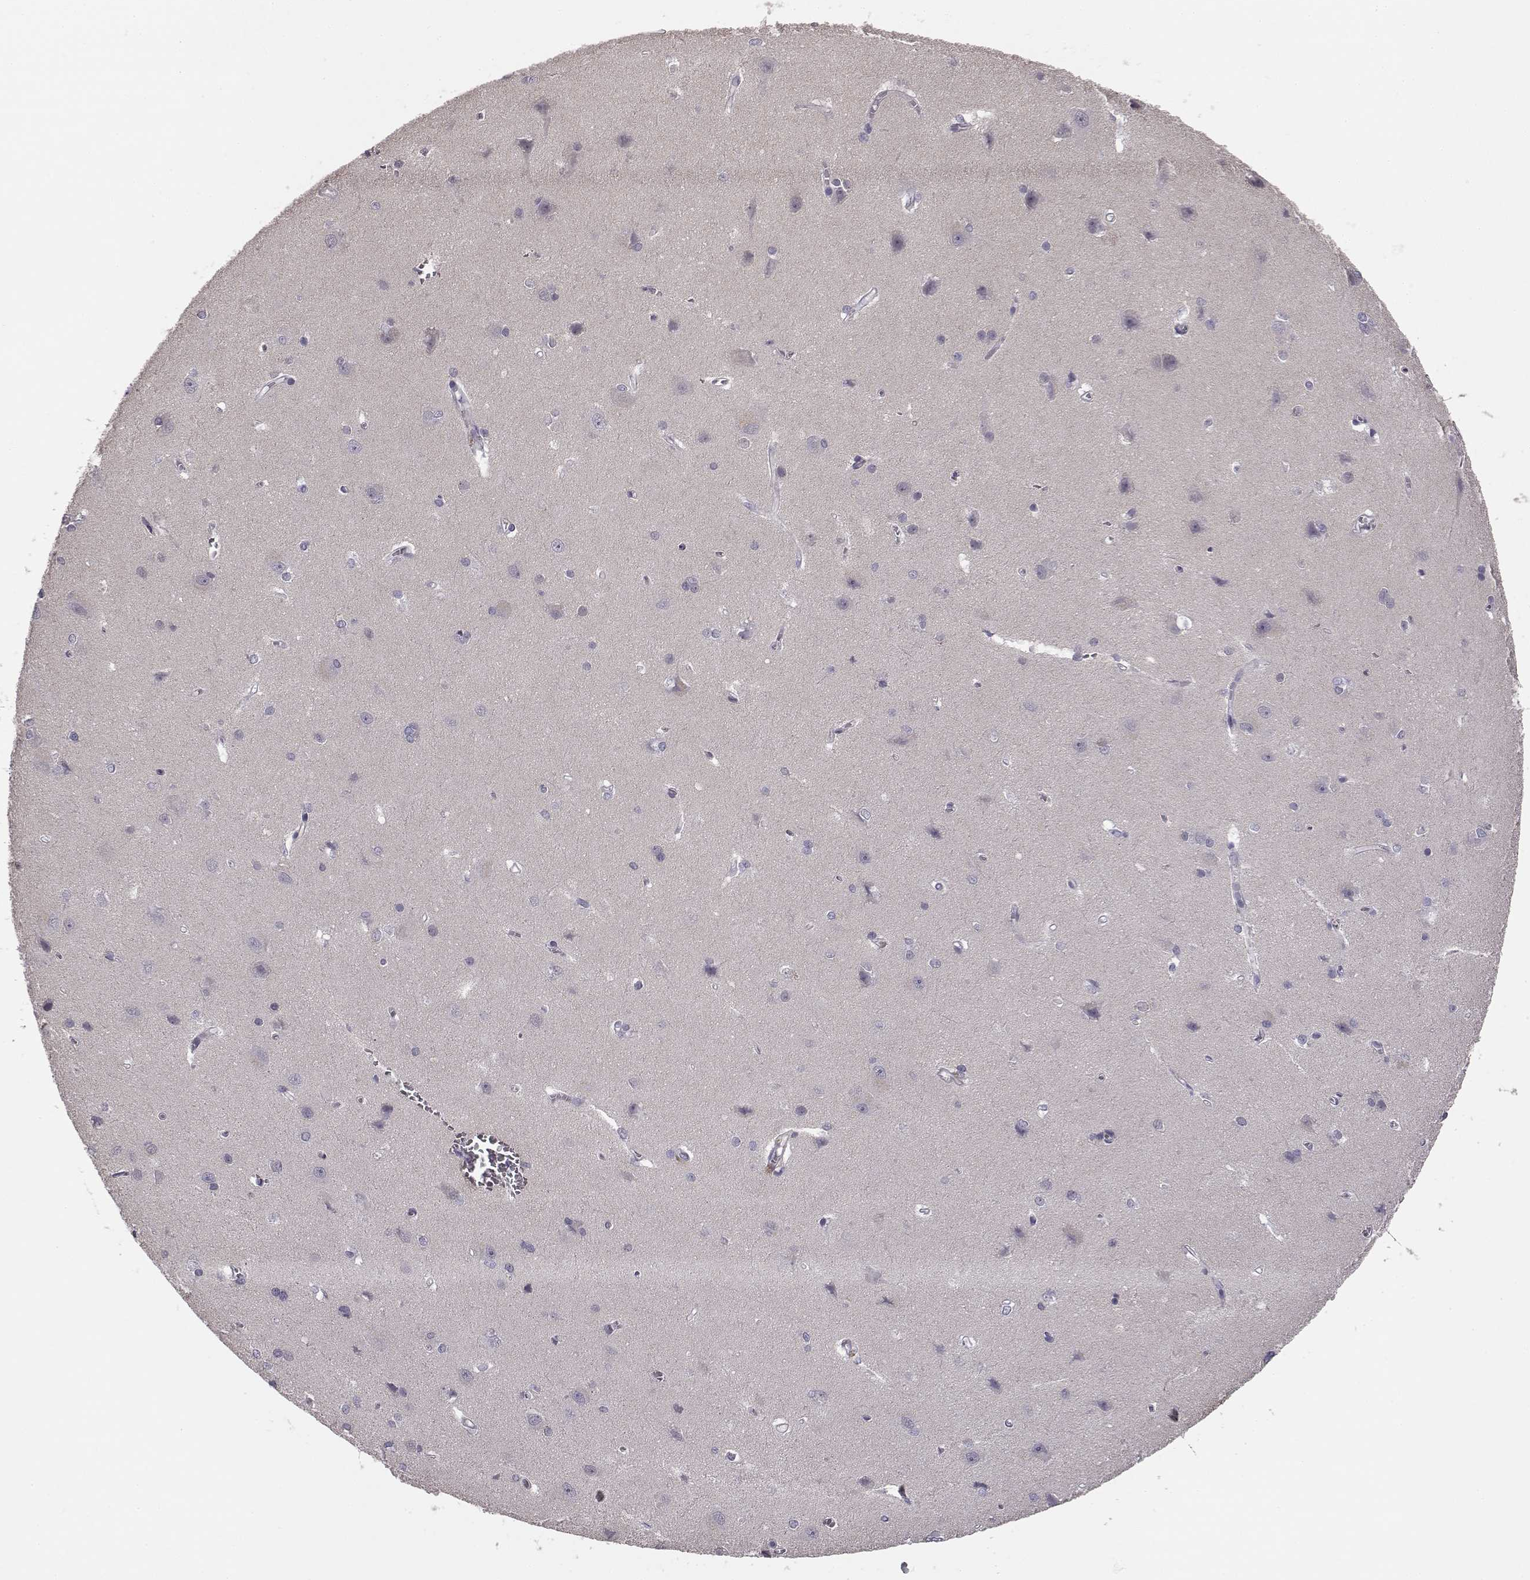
{"staining": {"intensity": "negative", "quantity": "none", "location": "none"}, "tissue": "cerebral cortex", "cell_type": "Endothelial cells", "image_type": "normal", "snomed": [{"axis": "morphology", "description": "Normal tissue, NOS"}, {"axis": "topography", "description": "Cerebral cortex"}], "caption": "High power microscopy image of an immunohistochemistry (IHC) photomicrograph of benign cerebral cortex, revealing no significant positivity in endothelial cells.", "gene": "KRT81", "patient": {"sex": "male", "age": 37}}